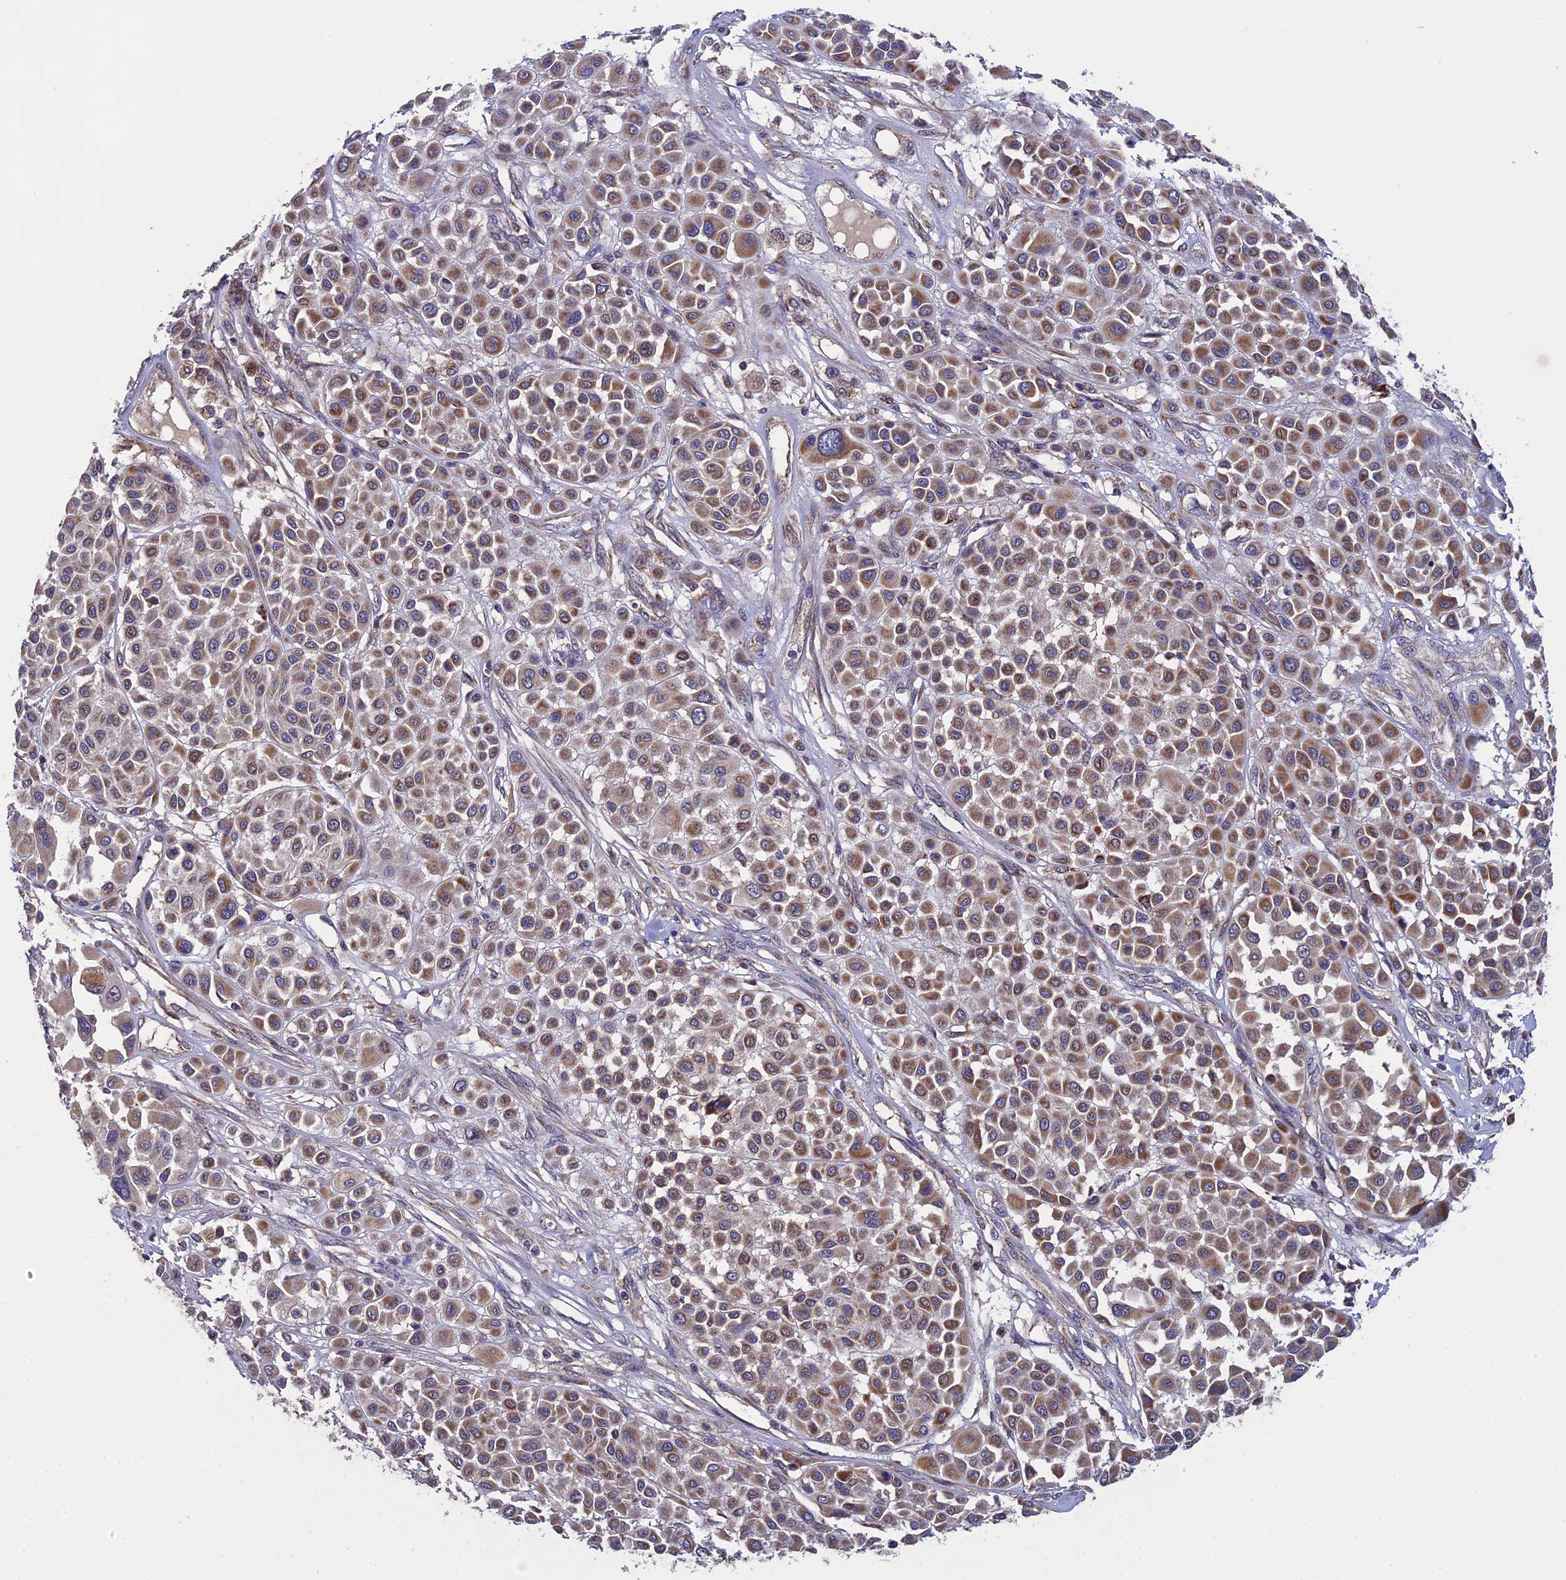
{"staining": {"intensity": "moderate", "quantity": ">75%", "location": "cytoplasmic/membranous"}, "tissue": "melanoma", "cell_type": "Tumor cells", "image_type": "cancer", "snomed": [{"axis": "morphology", "description": "Malignant melanoma, Metastatic site"}, {"axis": "topography", "description": "Soft tissue"}], "caption": "Brown immunohistochemical staining in human malignant melanoma (metastatic site) exhibits moderate cytoplasmic/membranous expression in about >75% of tumor cells.", "gene": "RNF17", "patient": {"sex": "male", "age": 41}}